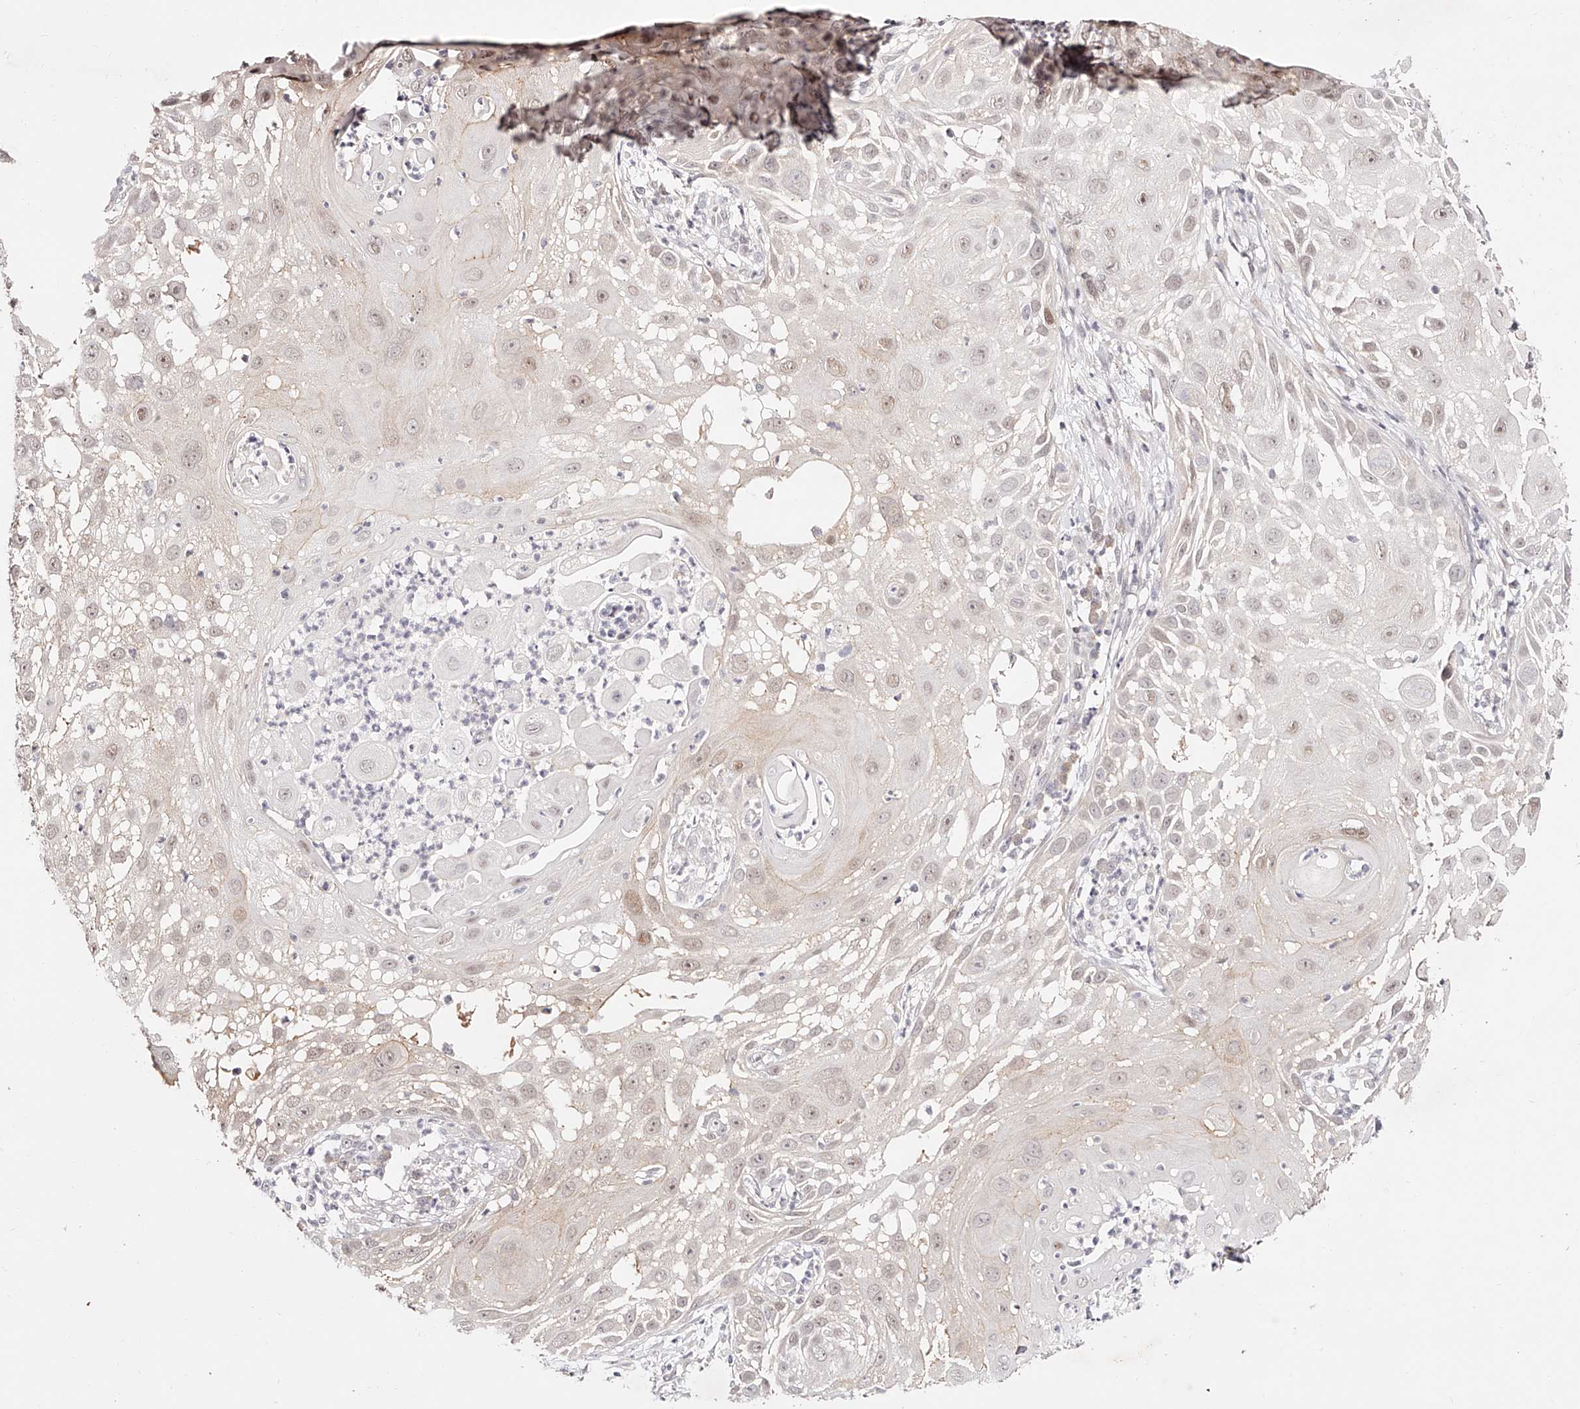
{"staining": {"intensity": "weak", "quantity": "<25%", "location": "cytoplasmic/membranous,nuclear"}, "tissue": "skin cancer", "cell_type": "Tumor cells", "image_type": "cancer", "snomed": [{"axis": "morphology", "description": "Squamous cell carcinoma, NOS"}, {"axis": "topography", "description": "Skin"}], "caption": "Immunohistochemical staining of human skin squamous cell carcinoma exhibits no significant expression in tumor cells.", "gene": "USF3", "patient": {"sex": "female", "age": 44}}